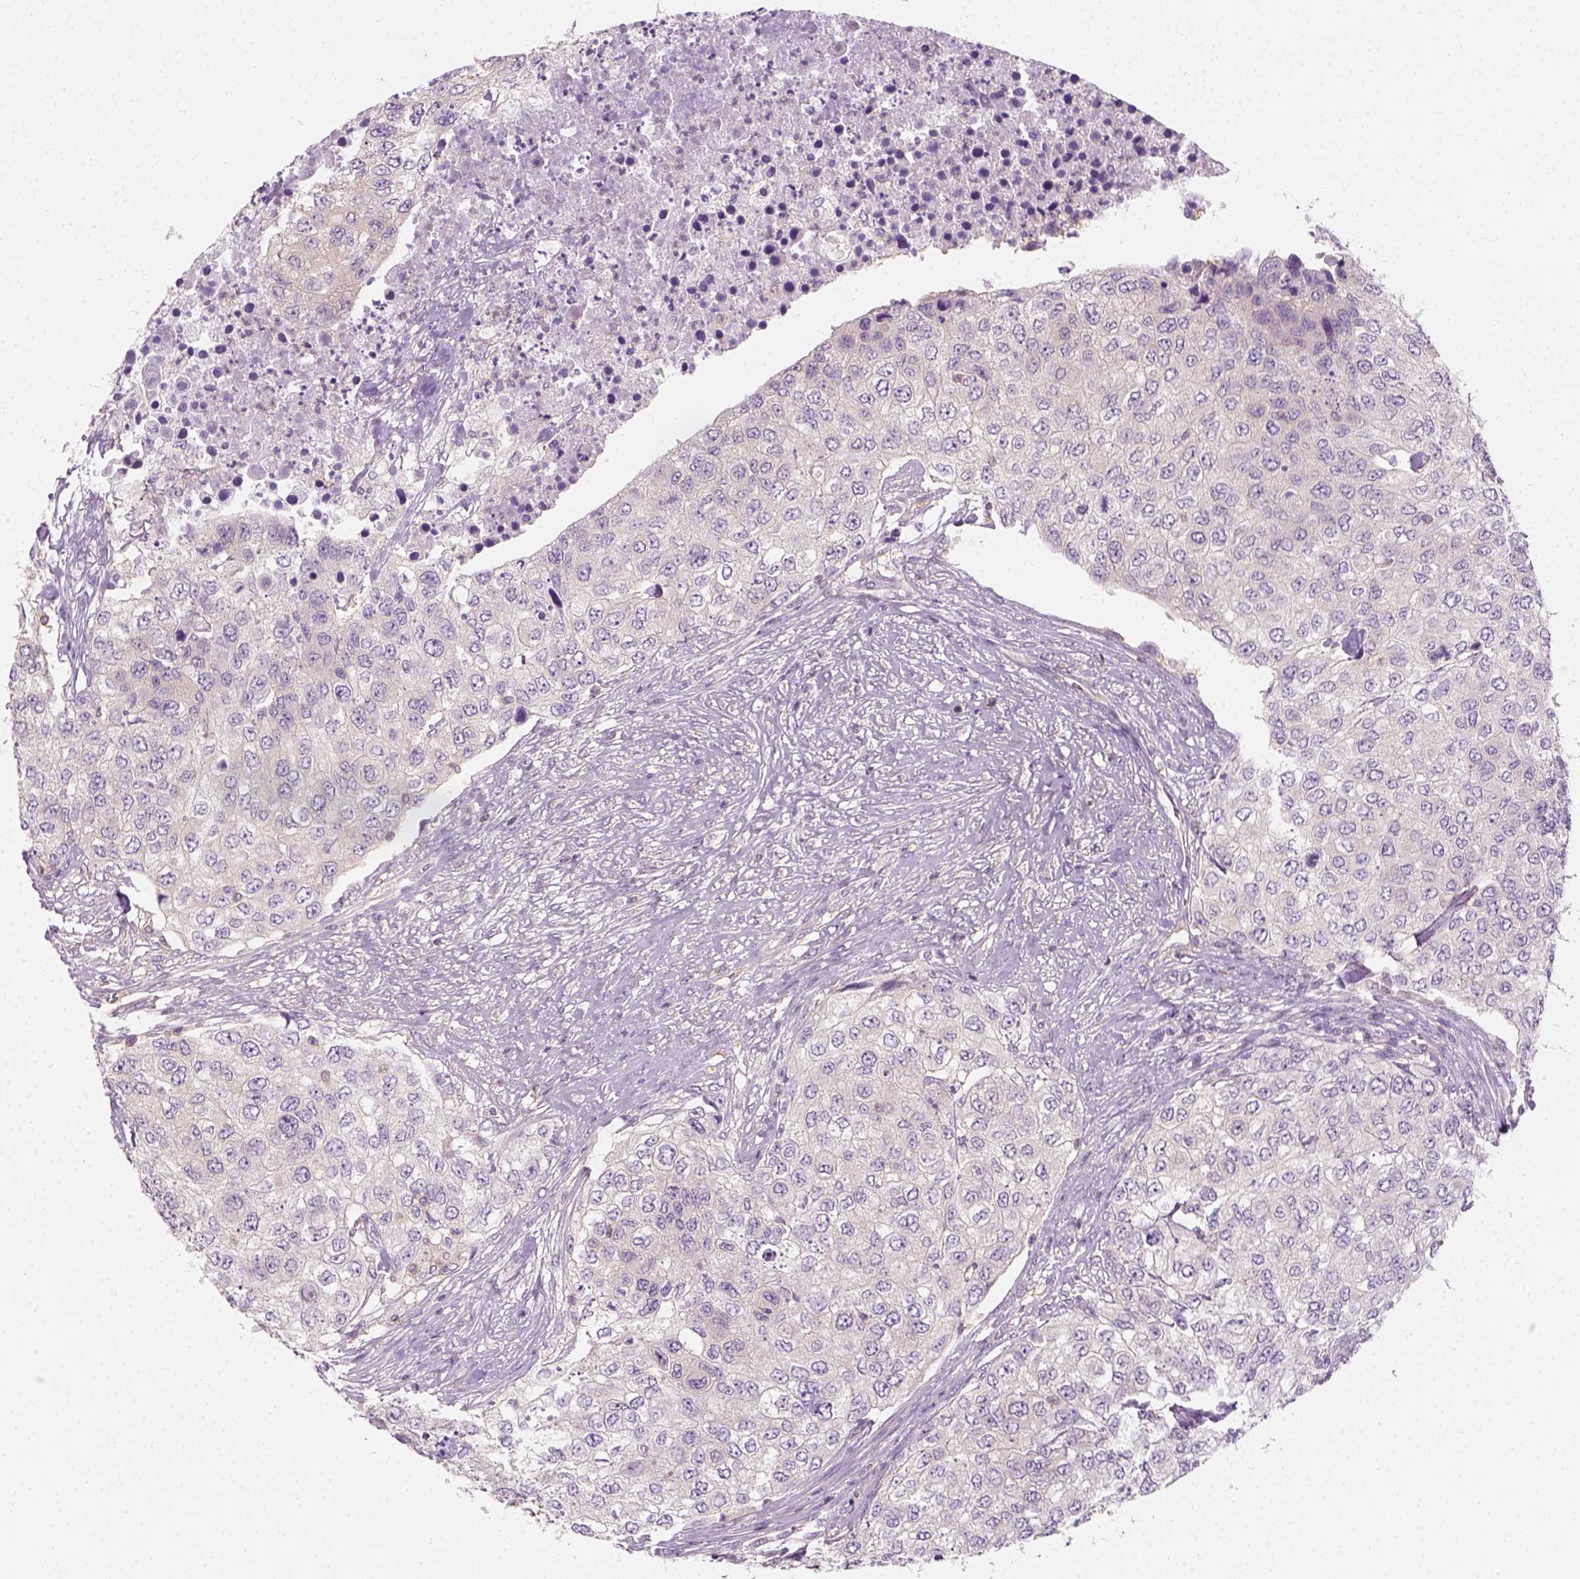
{"staining": {"intensity": "negative", "quantity": "none", "location": "none"}, "tissue": "urothelial cancer", "cell_type": "Tumor cells", "image_type": "cancer", "snomed": [{"axis": "morphology", "description": "Urothelial carcinoma, High grade"}, {"axis": "topography", "description": "Urinary bladder"}], "caption": "A high-resolution histopathology image shows immunohistochemistry staining of urothelial cancer, which displays no significant staining in tumor cells.", "gene": "EPHB1", "patient": {"sex": "female", "age": 78}}